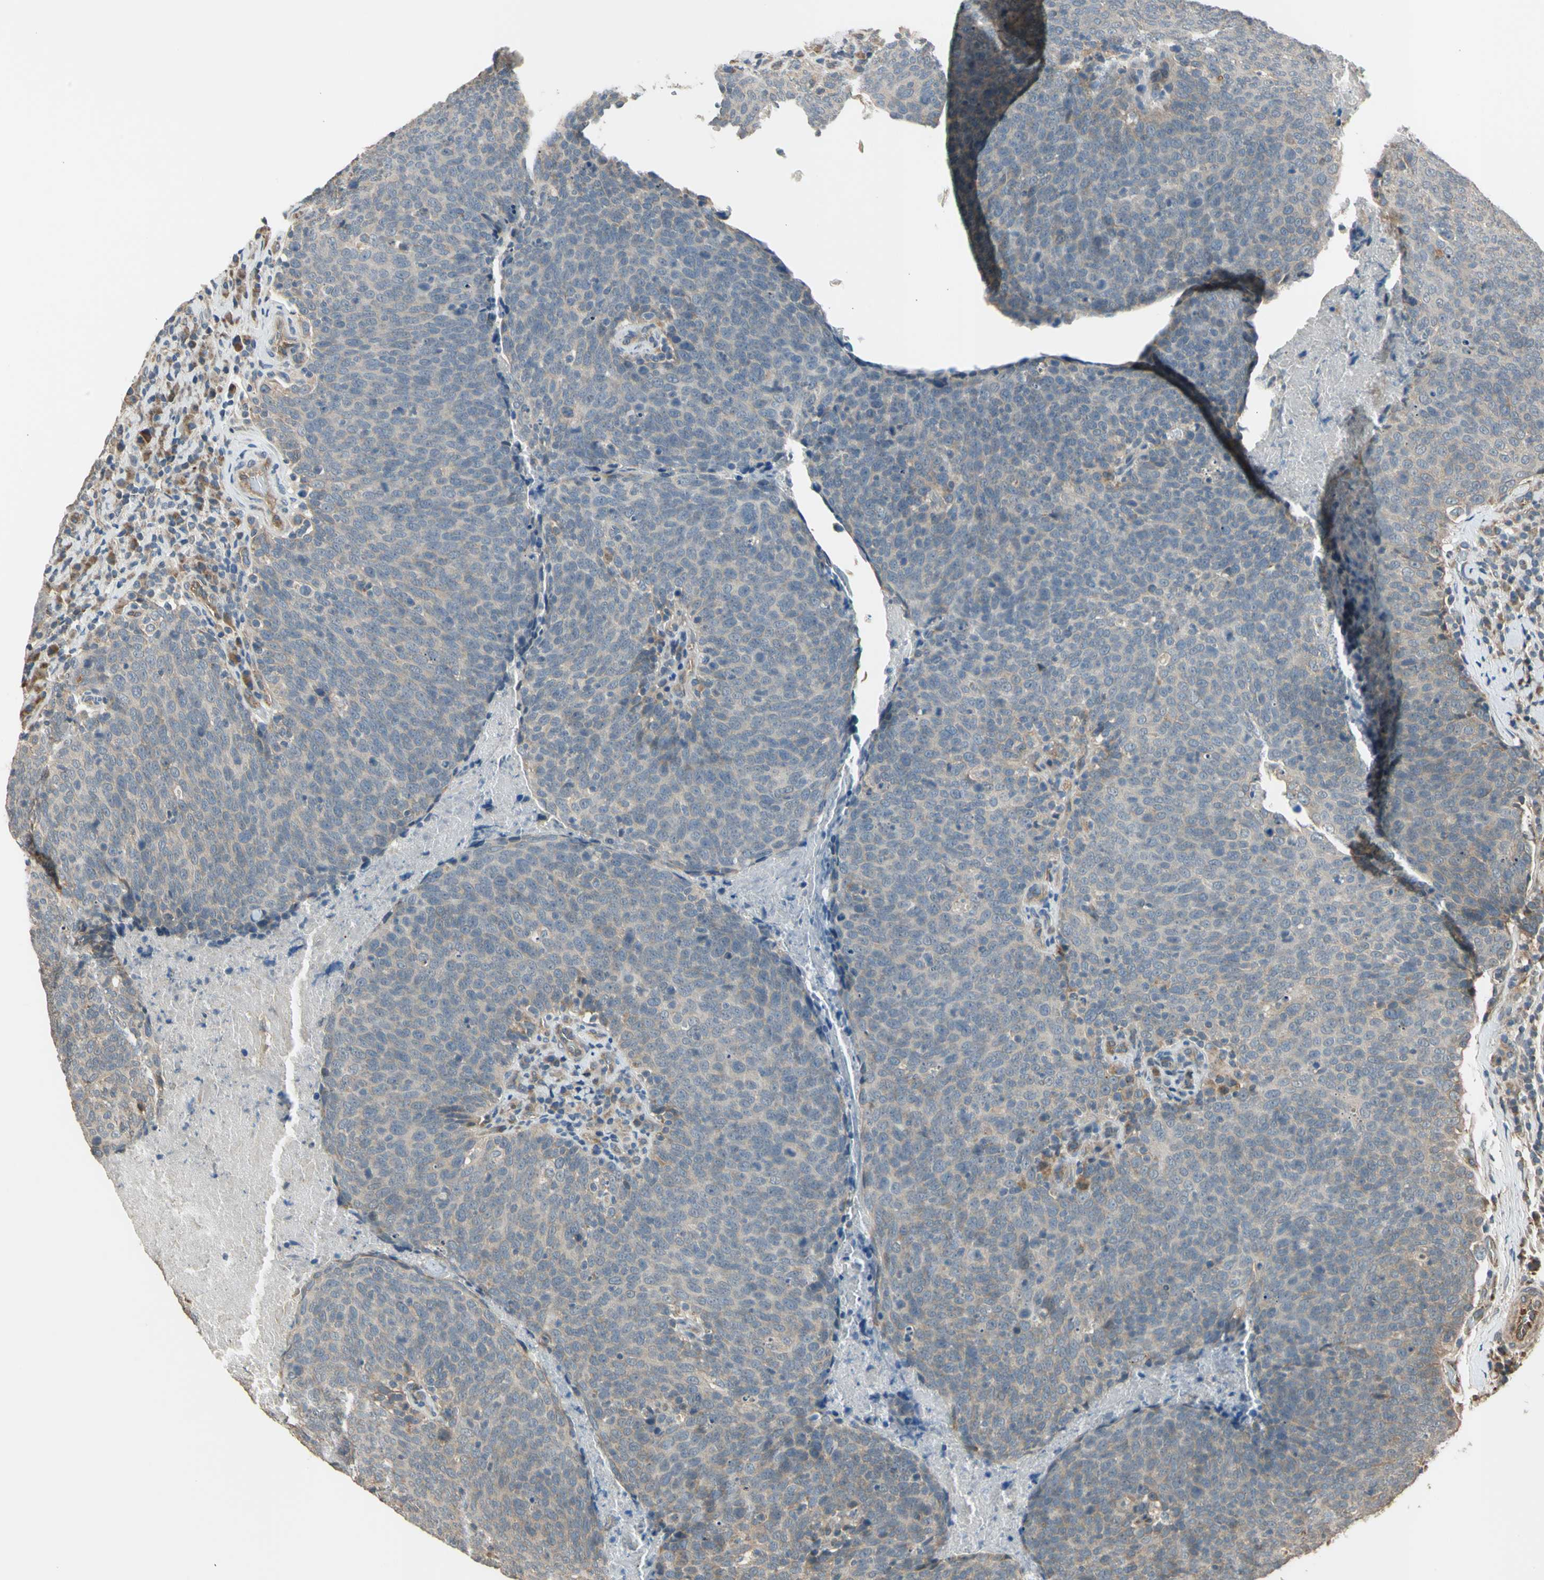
{"staining": {"intensity": "weak", "quantity": "<25%", "location": "cytoplasmic/membranous"}, "tissue": "head and neck cancer", "cell_type": "Tumor cells", "image_type": "cancer", "snomed": [{"axis": "morphology", "description": "Squamous cell carcinoma, NOS"}, {"axis": "morphology", "description": "Squamous cell carcinoma, metastatic, NOS"}, {"axis": "topography", "description": "Lymph node"}, {"axis": "topography", "description": "Head-Neck"}], "caption": "IHC image of human squamous cell carcinoma (head and neck) stained for a protein (brown), which reveals no expression in tumor cells. (DAB (3,3'-diaminobenzidine) immunohistochemistry (IHC) with hematoxylin counter stain).", "gene": "EFNB2", "patient": {"sex": "male", "age": 62}}